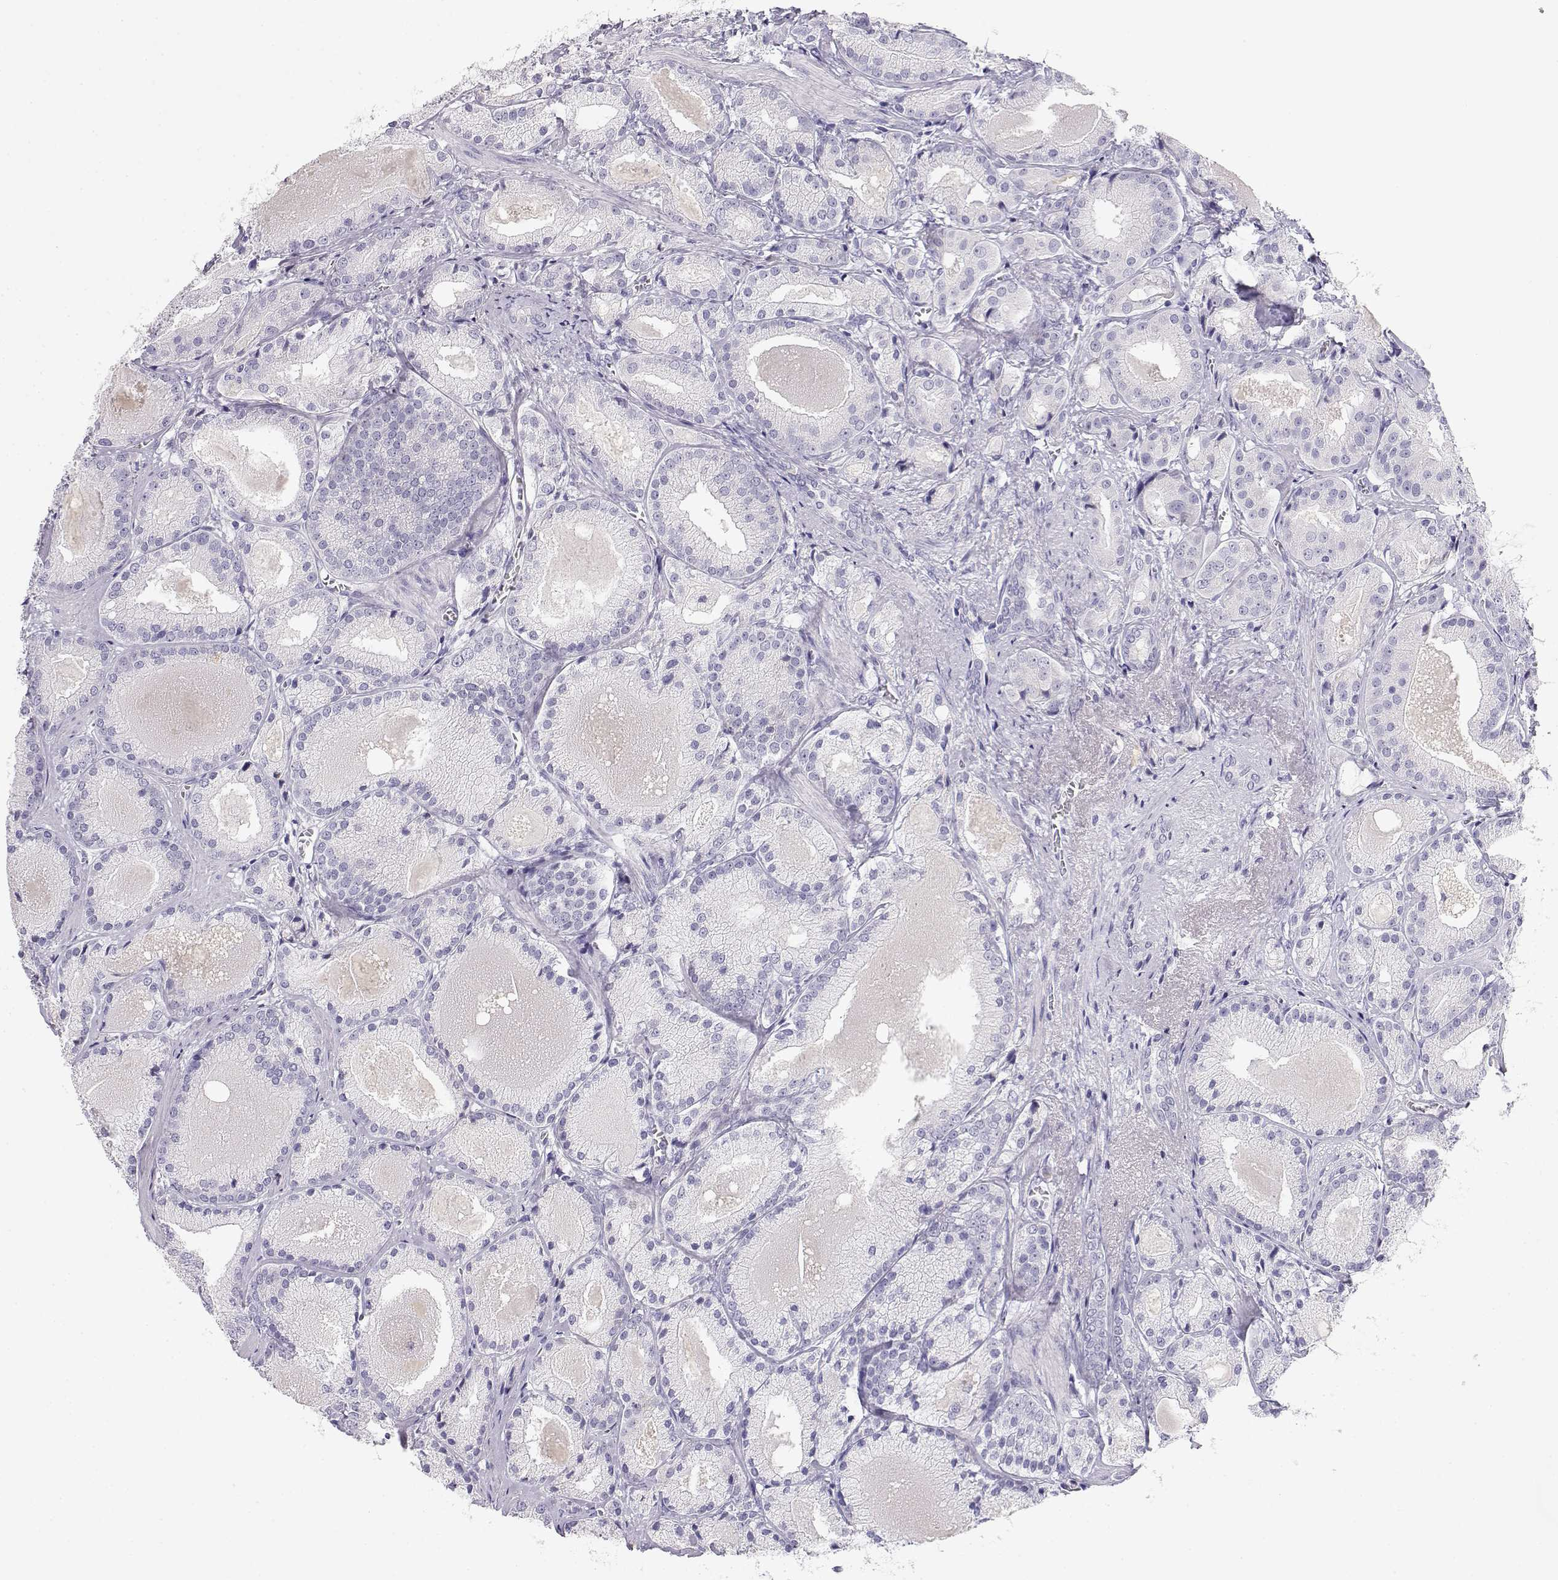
{"staining": {"intensity": "negative", "quantity": "none", "location": "none"}, "tissue": "prostate cancer", "cell_type": "Tumor cells", "image_type": "cancer", "snomed": [{"axis": "morphology", "description": "Adenocarcinoma, High grade"}, {"axis": "topography", "description": "Prostate"}], "caption": "An immunohistochemistry micrograph of prostate cancer (high-grade adenocarcinoma) is shown. There is no staining in tumor cells of prostate cancer (high-grade adenocarcinoma).", "gene": "GPR174", "patient": {"sex": "male", "age": 66}}